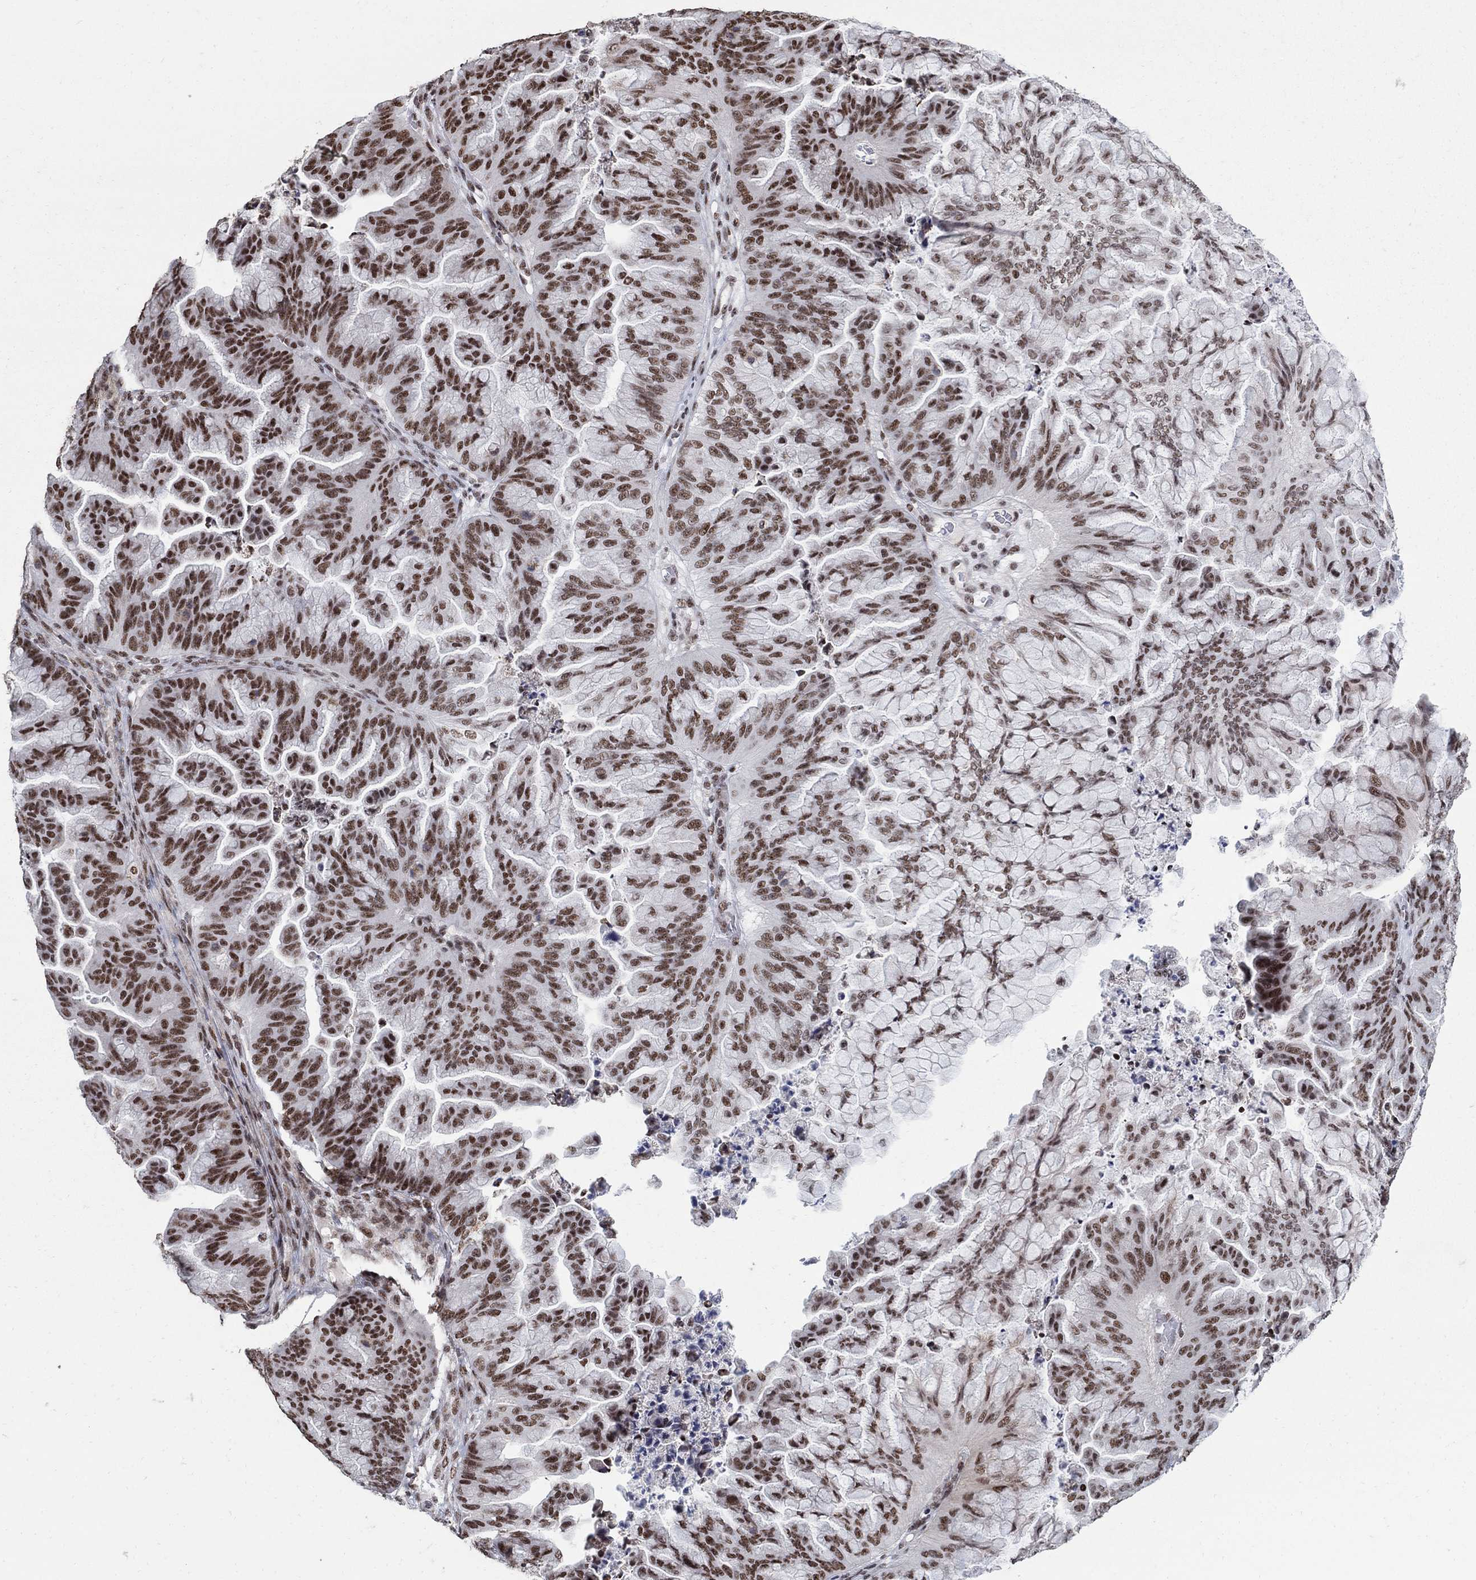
{"staining": {"intensity": "moderate", "quantity": ">75%", "location": "nuclear"}, "tissue": "ovarian cancer", "cell_type": "Tumor cells", "image_type": "cancer", "snomed": [{"axis": "morphology", "description": "Cystadenocarcinoma, mucinous, NOS"}, {"axis": "topography", "description": "Ovary"}], "caption": "A medium amount of moderate nuclear staining is present in about >75% of tumor cells in ovarian cancer tissue.", "gene": "PNISR", "patient": {"sex": "female", "age": 67}}